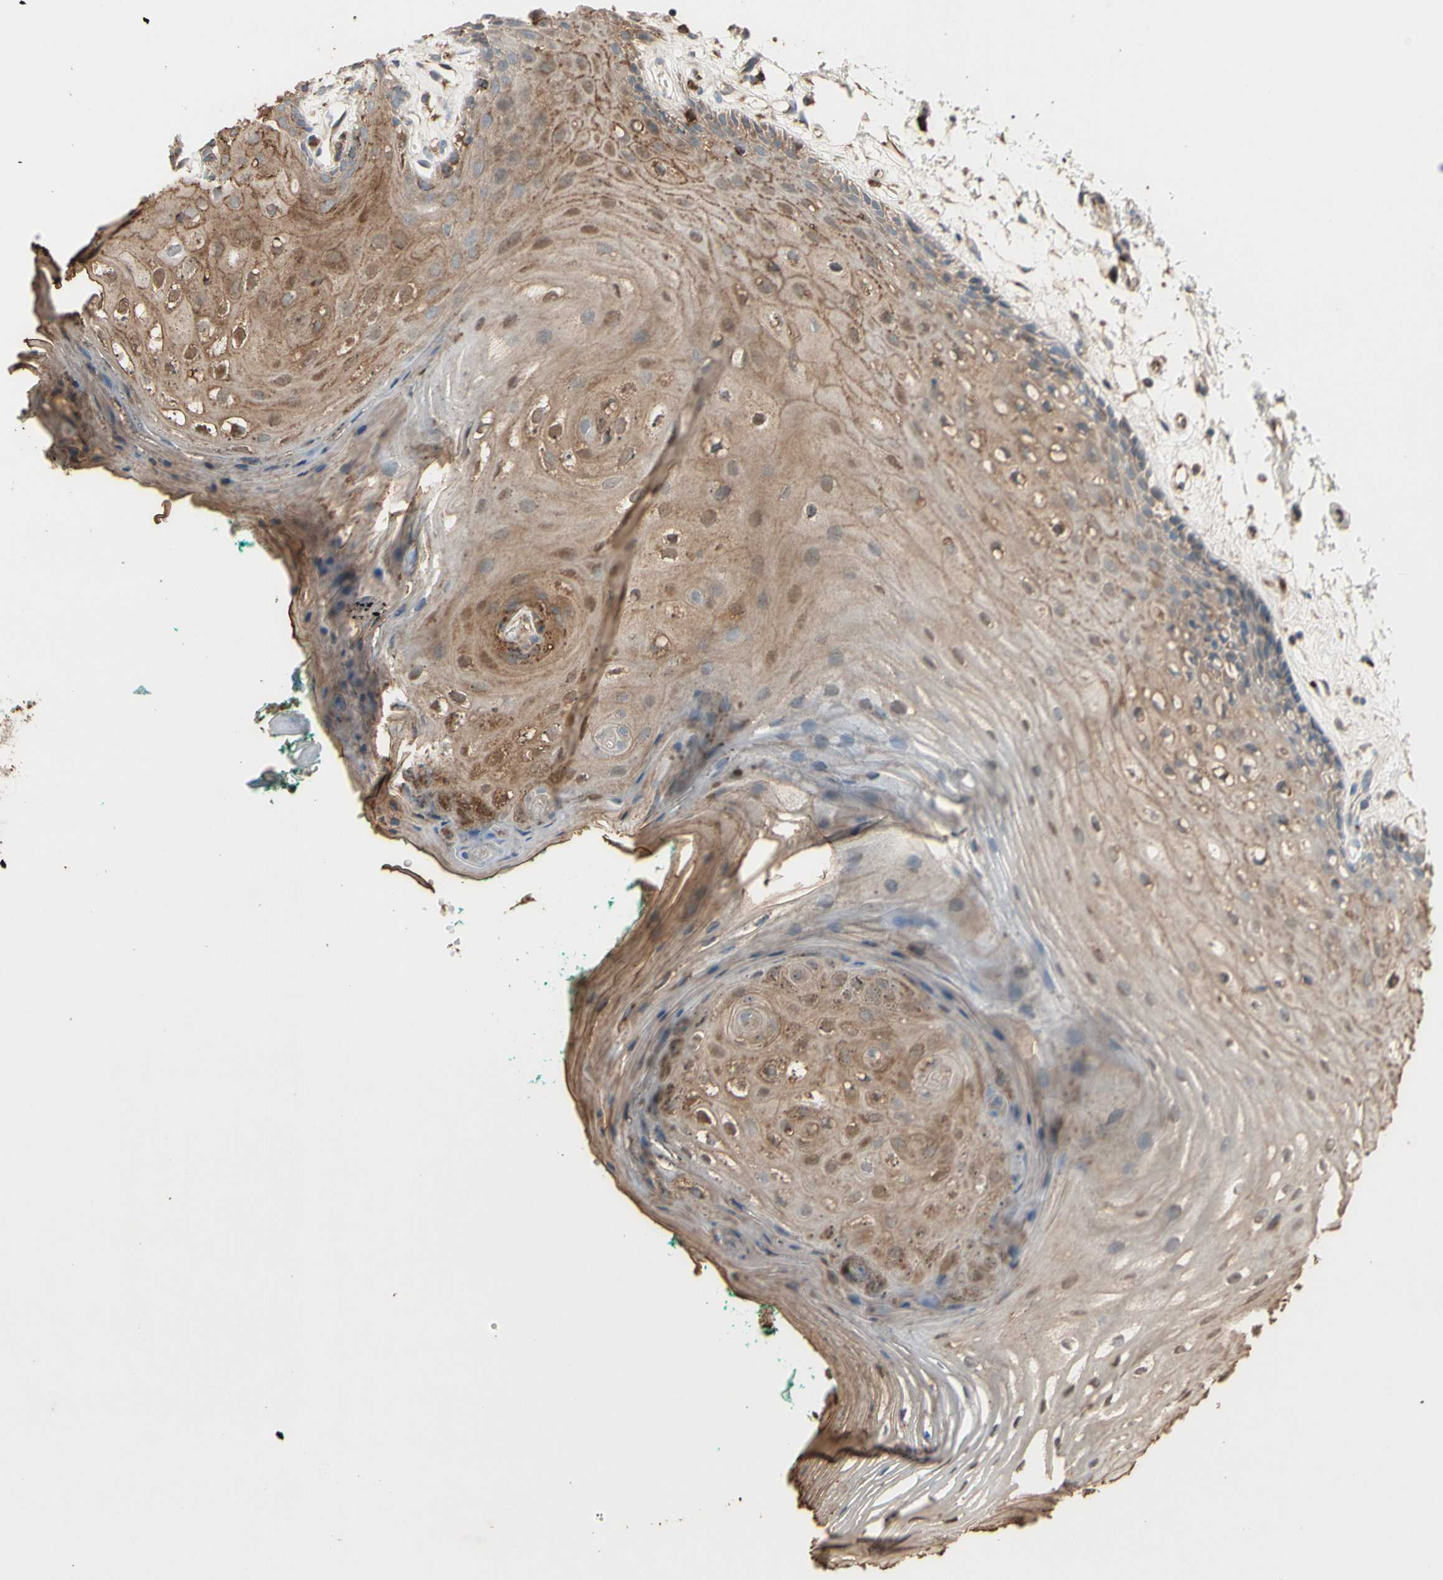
{"staining": {"intensity": "moderate", "quantity": ">75%", "location": "cytoplasmic/membranous"}, "tissue": "oral mucosa", "cell_type": "Squamous epithelial cells", "image_type": "normal", "snomed": [{"axis": "morphology", "description": "Normal tissue, NOS"}, {"axis": "topography", "description": "Skeletal muscle"}, {"axis": "topography", "description": "Oral tissue"}, {"axis": "topography", "description": "Peripheral nerve tissue"}], "caption": "Human oral mucosa stained with a brown dye demonstrates moderate cytoplasmic/membranous positive expression in about >75% of squamous epithelial cells.", "gene": "GALNT5", "patient": {"sex": "female", "age": 84}}